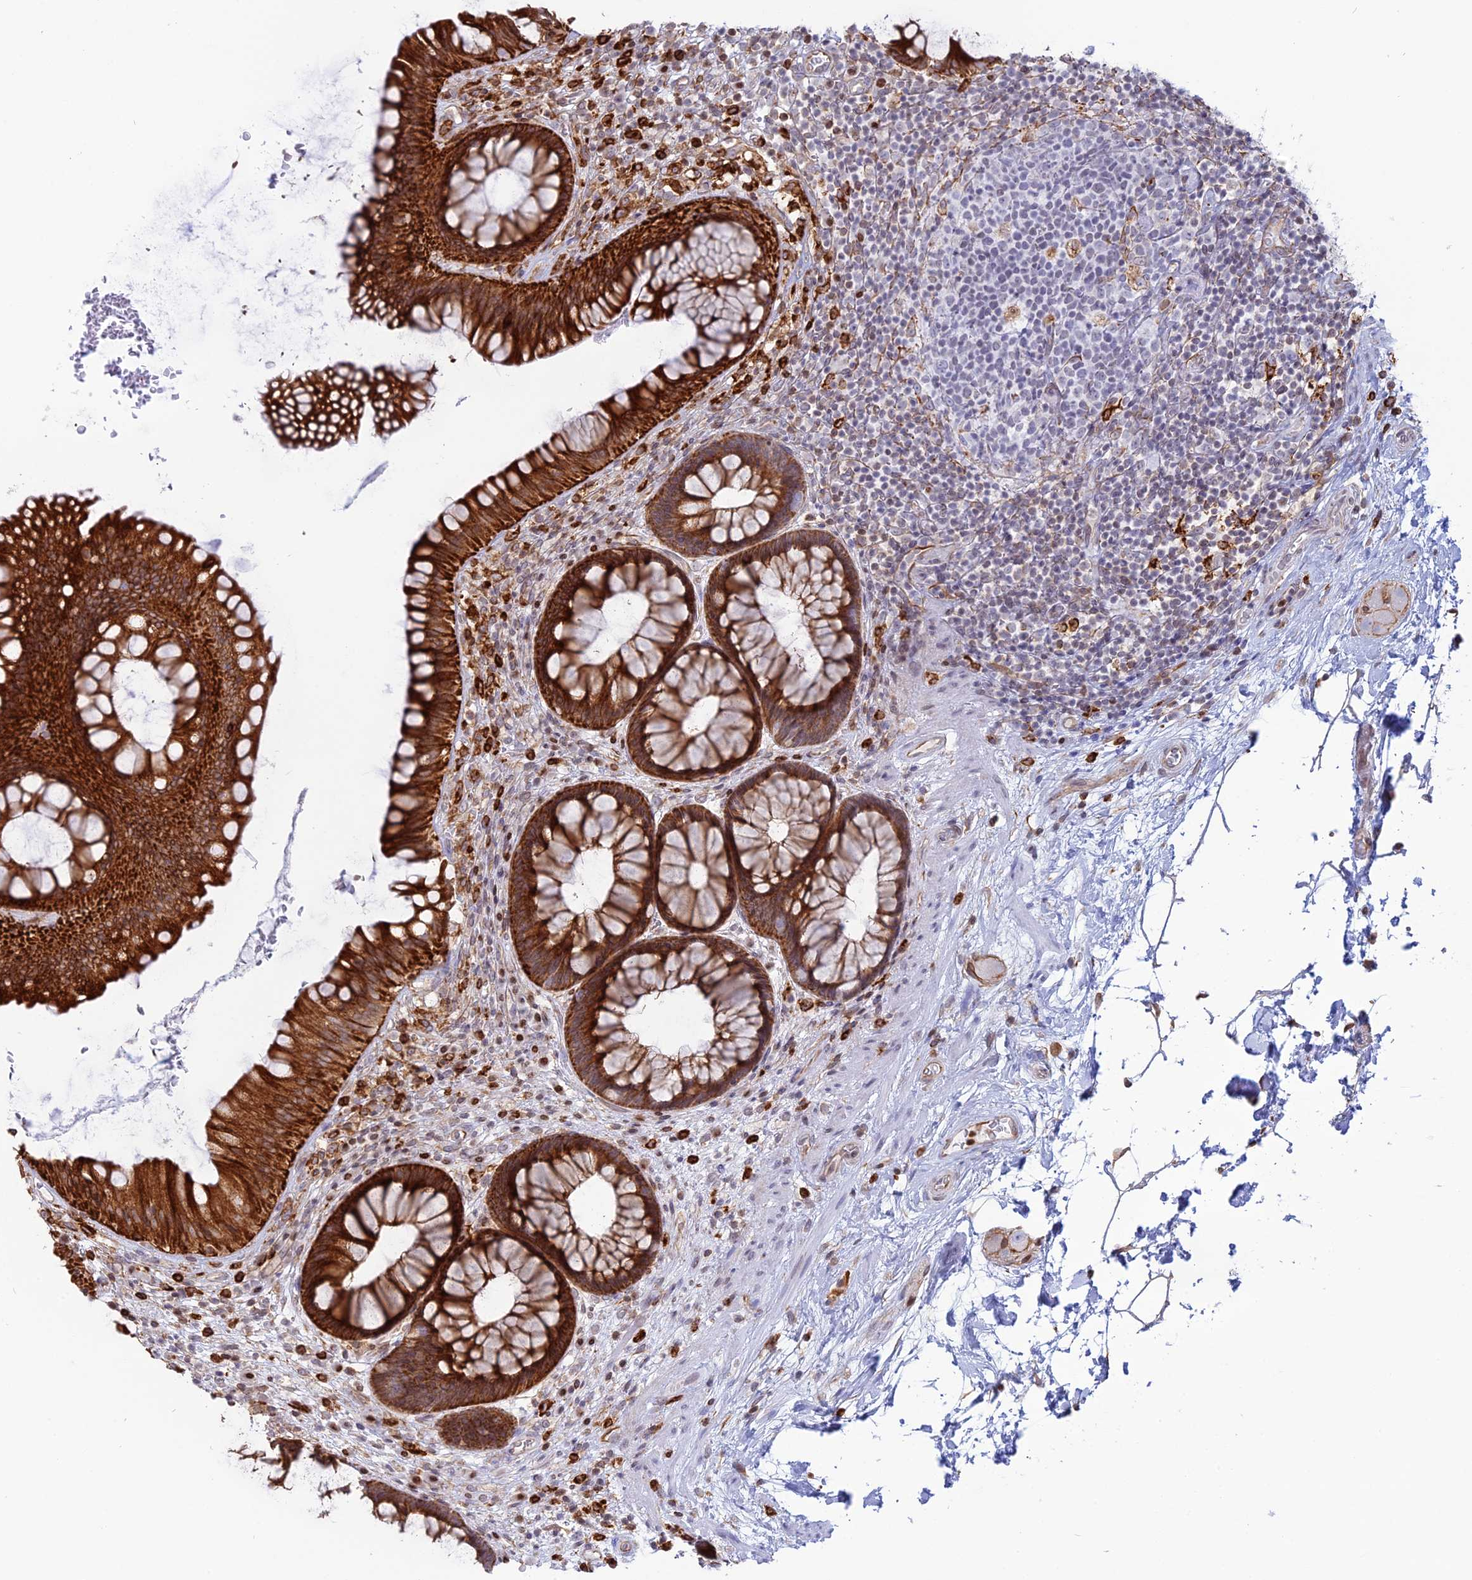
{"staining": {"intensity": "strong", "quantity": ">75%", "location": "cytoplasmic/membranous"}, "tissue": "rectum", "cell_type": "Glandular cells", "image_type": "normal", "snomed": [{"axis": "morphology", "description": "Normal tissue, NOS"}, {"axis": "topography", "description": "Rectum"}], "caption": "Normal rectum exhibits strong cytoplasmic/membranous expression in approximately >75% of glandular cells (DAB IHC, brown staining for protein, blue staining for nuclei)..", "gene": "APOBR", "patient": {"sex": "male", "age": 51}}